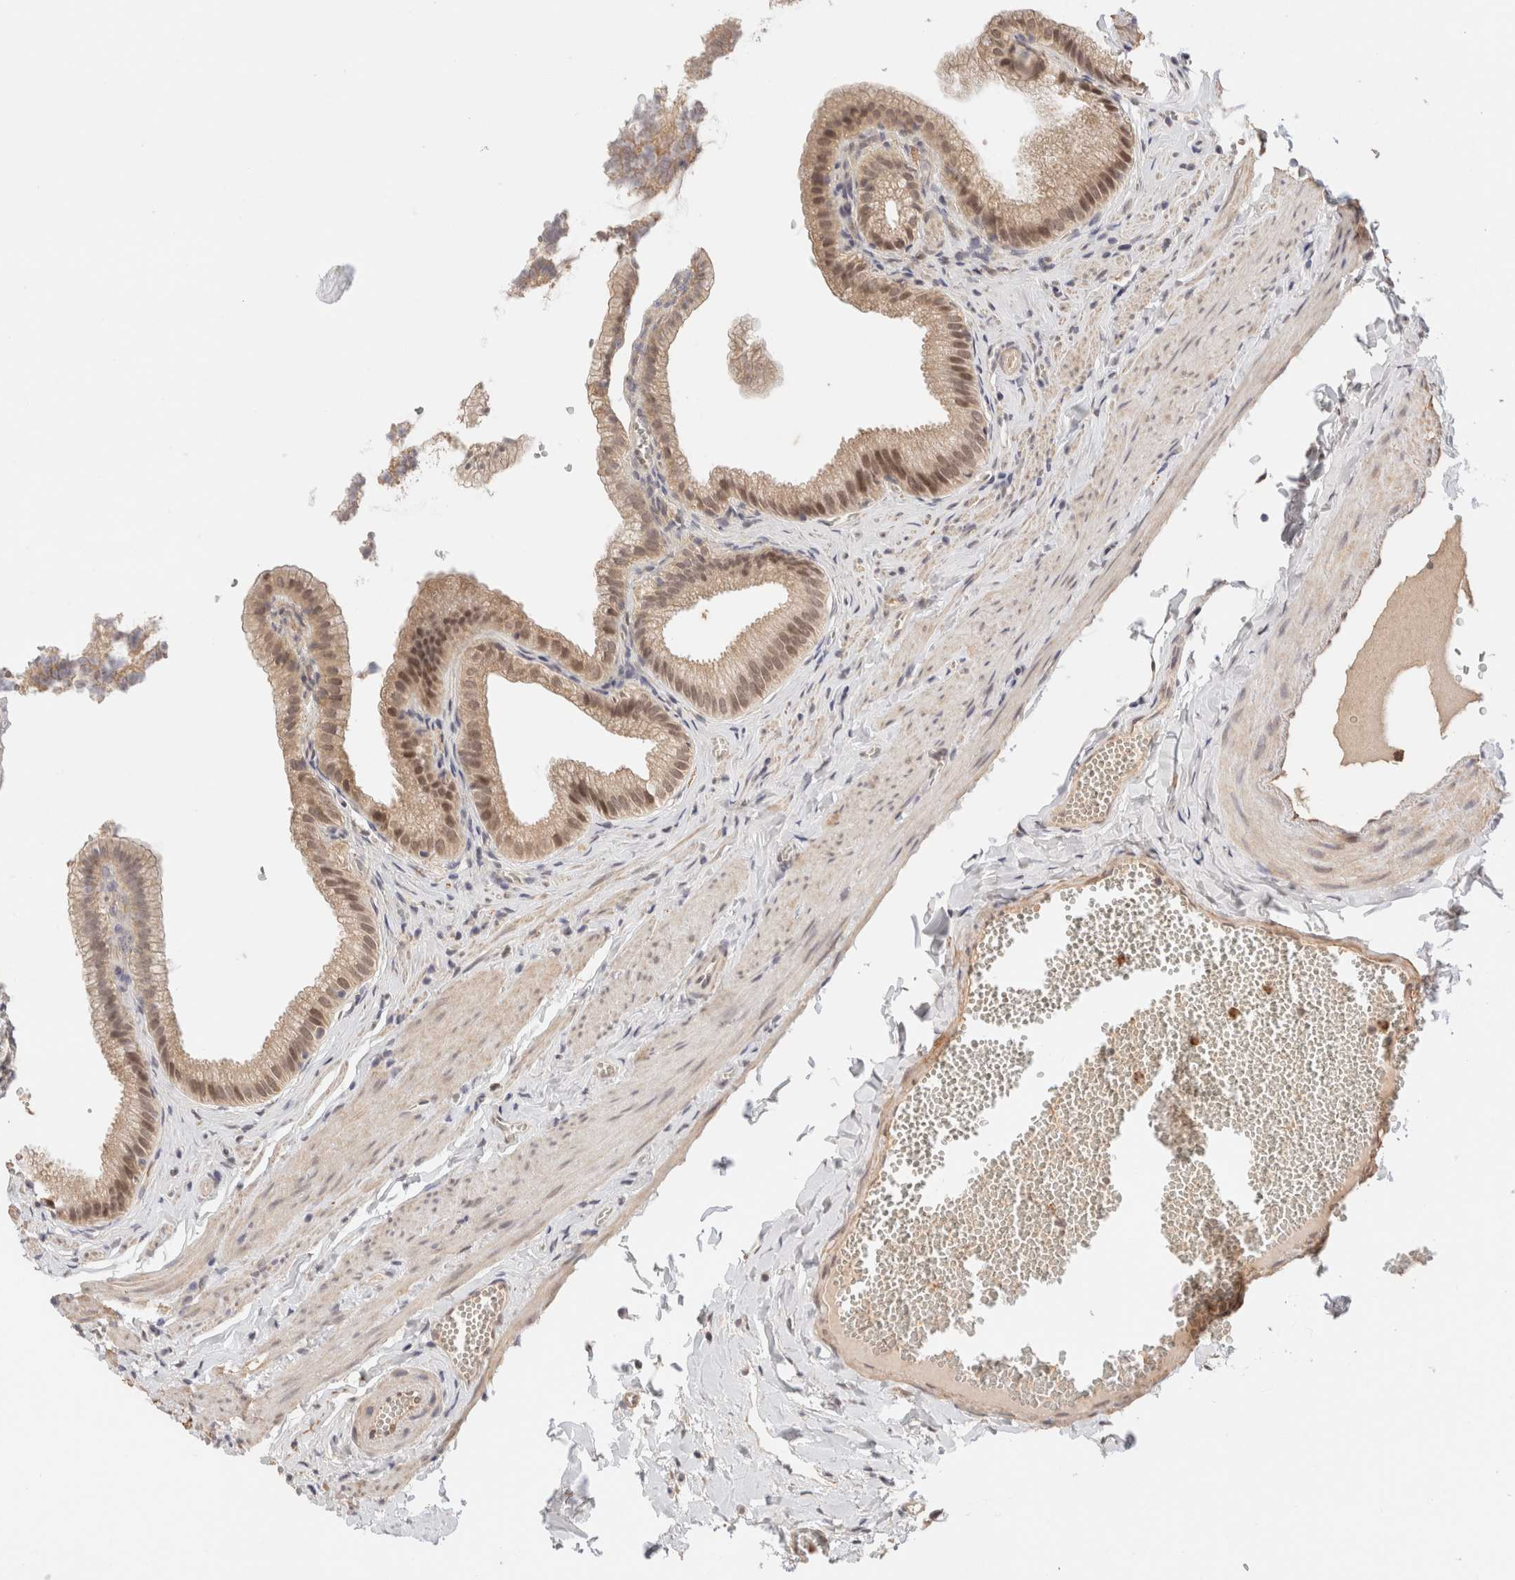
{"staining": {"intensity": "moderate", "quantity": ">75%", "location": "cytoplasmic/membranous,nuclear"}, "tissue": "gallbladder", "cell_type": "Glandular cells", "image_type": "normal", "snomed": [{"axis": "morphology", "description": "Normal tissue, NOS"}, {"axis": "topography", "description": "Gallbladder"}], "caption": "Protein staining displays moderate cytoplasmic/membranous,nuclear staining in approximately >75% of glandular cells in benign gallbladder. The protein is shown in brown color, while the nuclei are stained blue.", "gene": "BRPF3", "patient": {"sex": "male", "age": 38}}